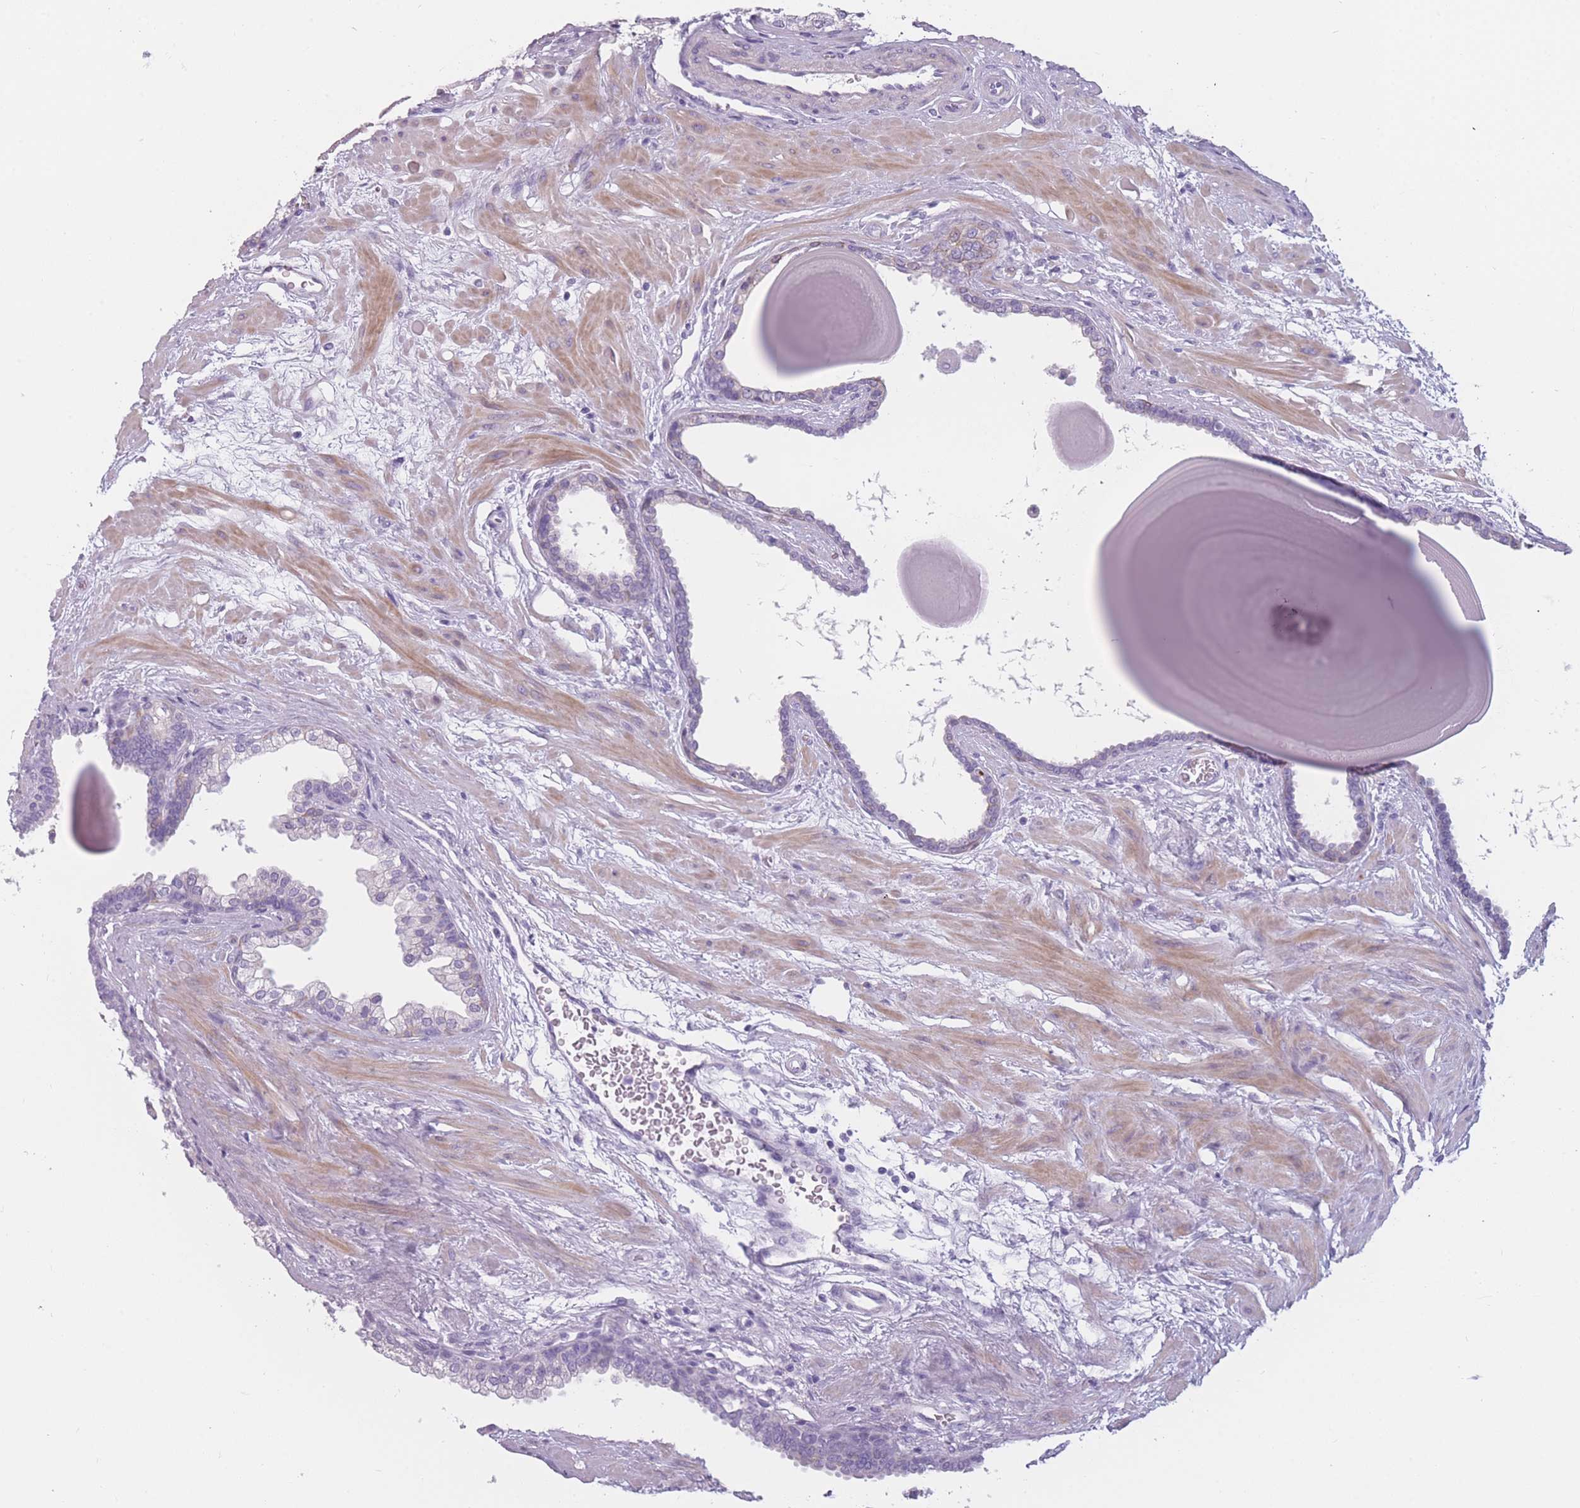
{"staining": {"intensity": "negative", "quantity": "none", "location": "none"}, "tissue": "prostate", "cell_type": "Glandular cells", "image_type": "normal", "snomed": [{"axis": "morphology", "description": "Normal tissue, NOS"}, {"axis": "topography", "description": "Prostate"}], "caption": "Human prostate stained for a protein using immunohistochemistry (IHC) exhibits no expression in glandular cells.", "gene": "PPFIA3", "patient": {"sex": "male", "age": 48}}